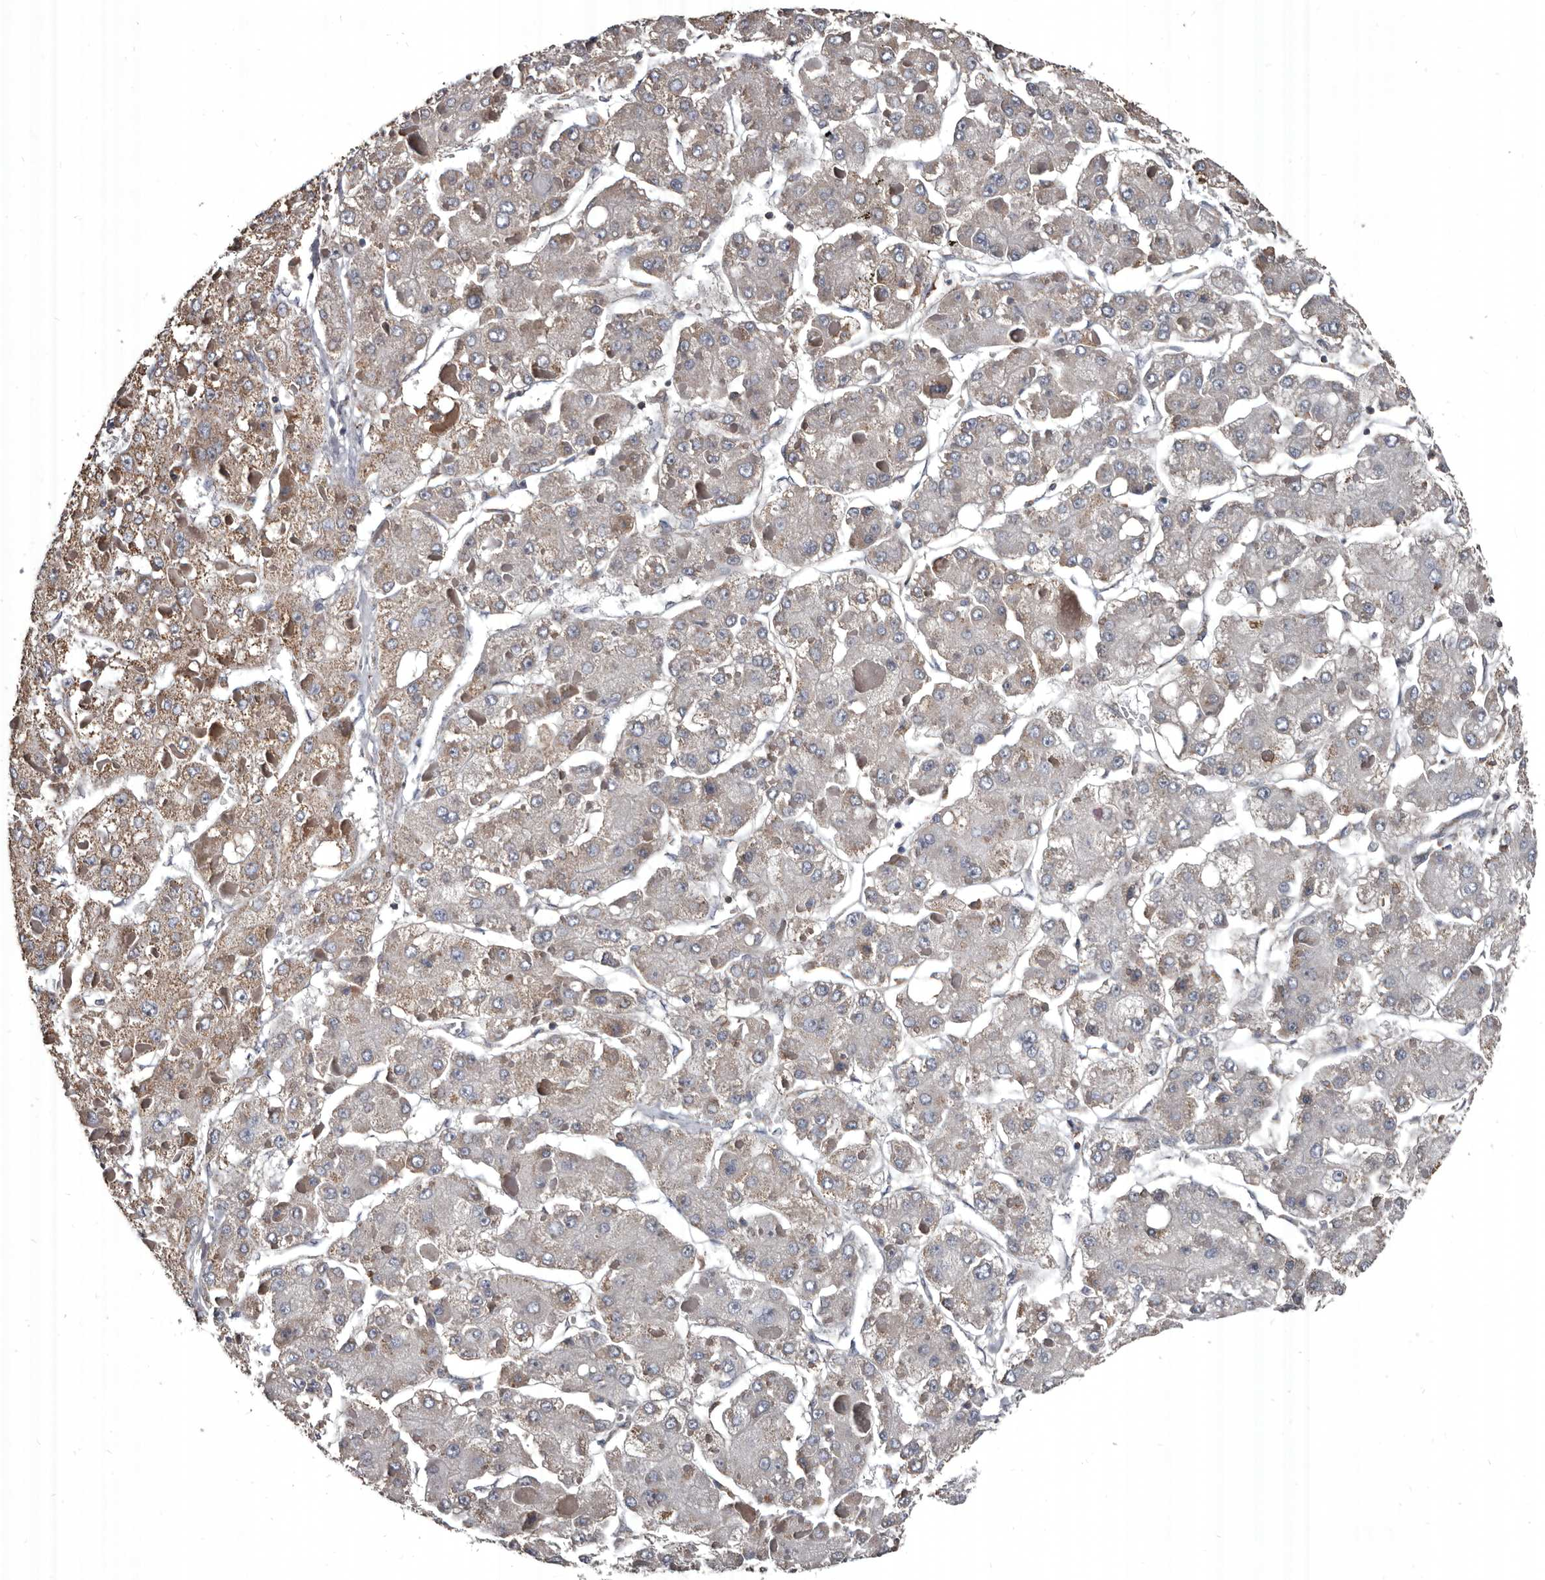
{"staining": {"intensity": "weak", "quantity": ">75%", "location": "cytoplasmic/membranous"}, "tissue": "liver cancer", "cell_type": "Tumor cells", "image_type": "cancer", "snomed": [{"axis": "morphology", "description": "Carcinoma, Hepatocellular, NOS"}, {"axis": "topography", "description": "Liver"}], "caption": "IHC micrograph of liver hepatocellular carcinoma stained for a protein (brown), which exhibits low levels of weak cytoplasmic/membranous staining in about >75% of tumor cells.", "gene": "GREB1", "patient": {"sex": "female", "age": 73}}